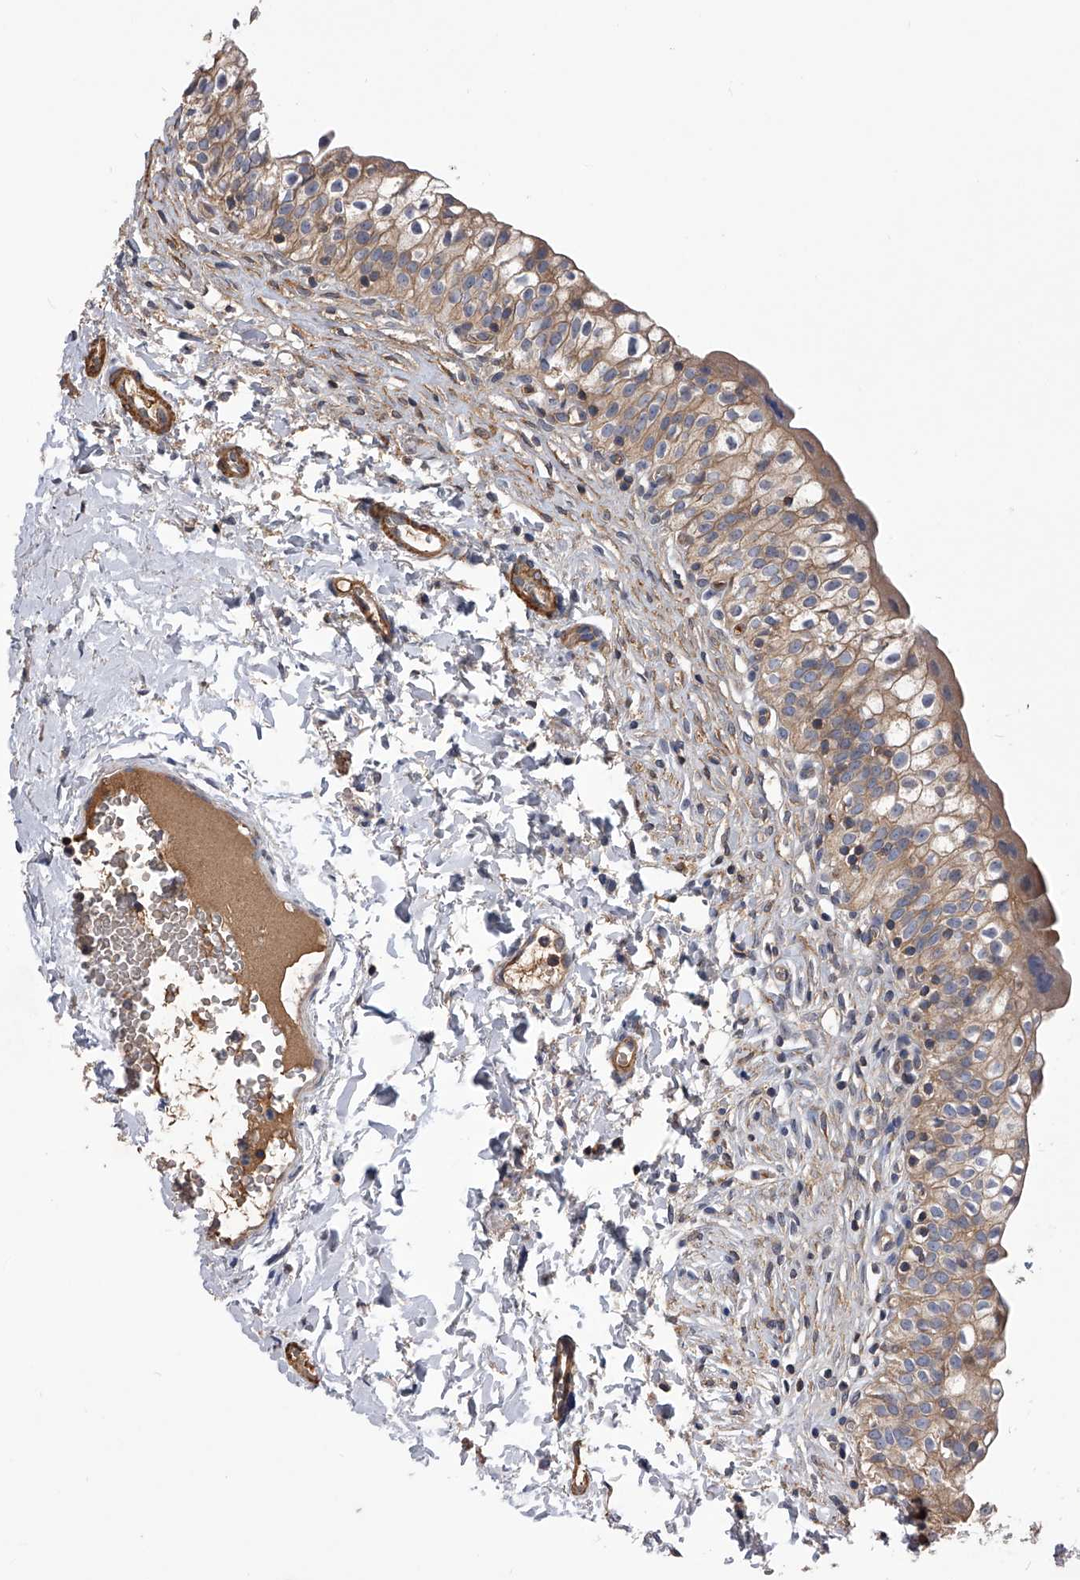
{"staining": {"intensity": "moderate", "quantity": ">75%", "location": "cytoplasmic/membranous"}, "tissue": "urinary bladder", "cell_type": "Urothelial cells", "image_type": "normal", "snomed": [{"axis": "morphology", "description": "Normal tissue, NOS"}, {"axis": "topography", "description": "Urinary bladder"}], "caption": "Urinary bladder stained with a brown dye shows moderate cytoplasmic/membranous positive positivity in approximately >75% of urothelial cells.", "gene": "CUL7", "patient": {"sex": "male", "age": 55}}